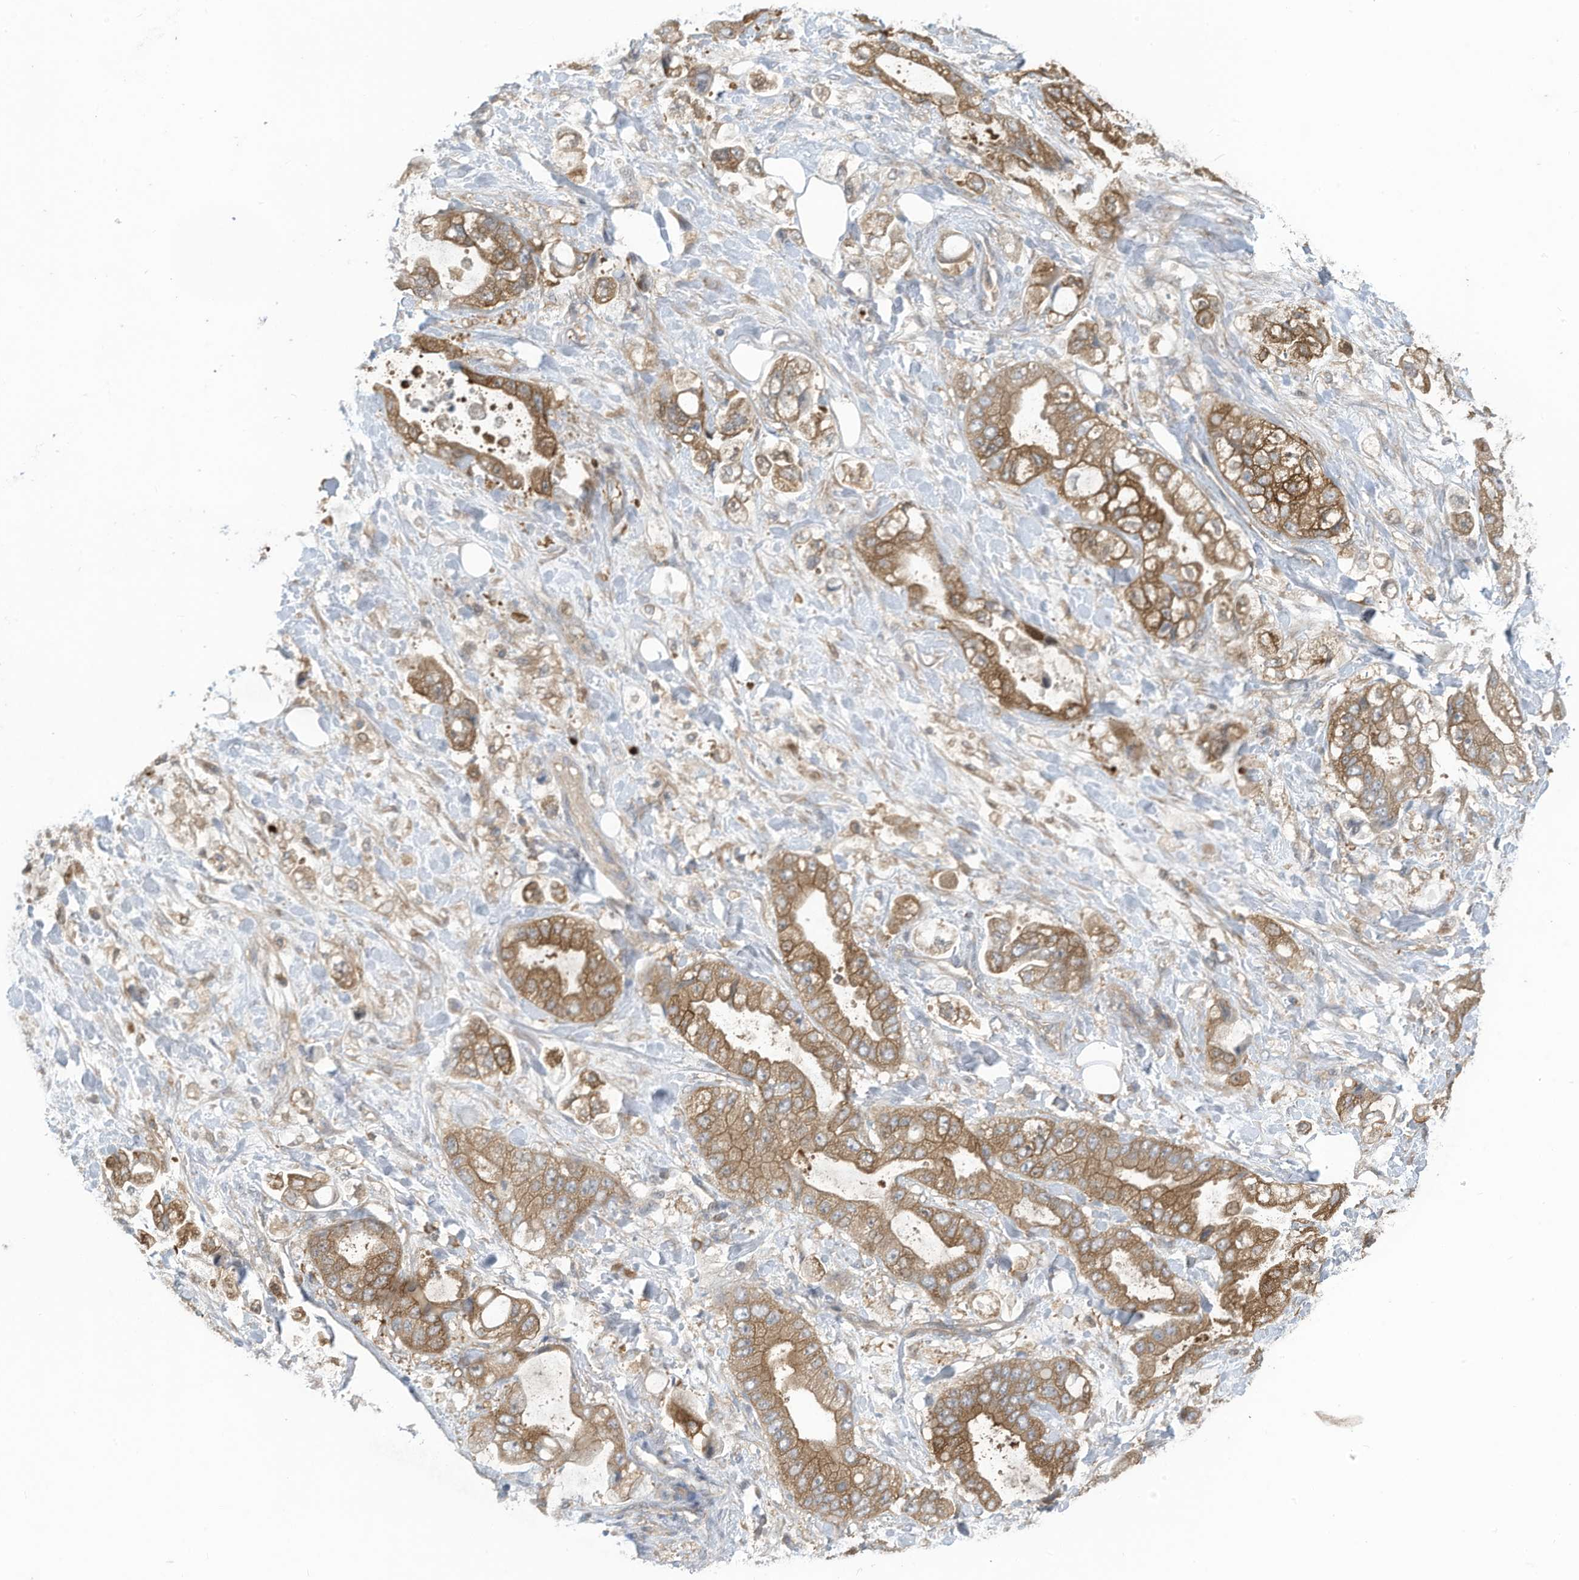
{"staining": {"intensity": "strong", "quantity": ">75%", "location": "cytoplasmic/membranous"}, "tissue": "stomach cancer", "cell_type": "Tumor cells", "image_type": "cancer", "snomed": [{"axis": "morphology", "description": "Adenocarcinoma, NOS"}, {"axis": "topography", "description": "Stomach"}], "caption": "An IHC micrograph of tumor tissue is shown. Protein staining in brown highlights strong cytoplasmic/membranous positivity in stomach adenocarcinoma within tumor cells.", "gene": "ADI1", "patient": {"sex": "male", "age": 62}}